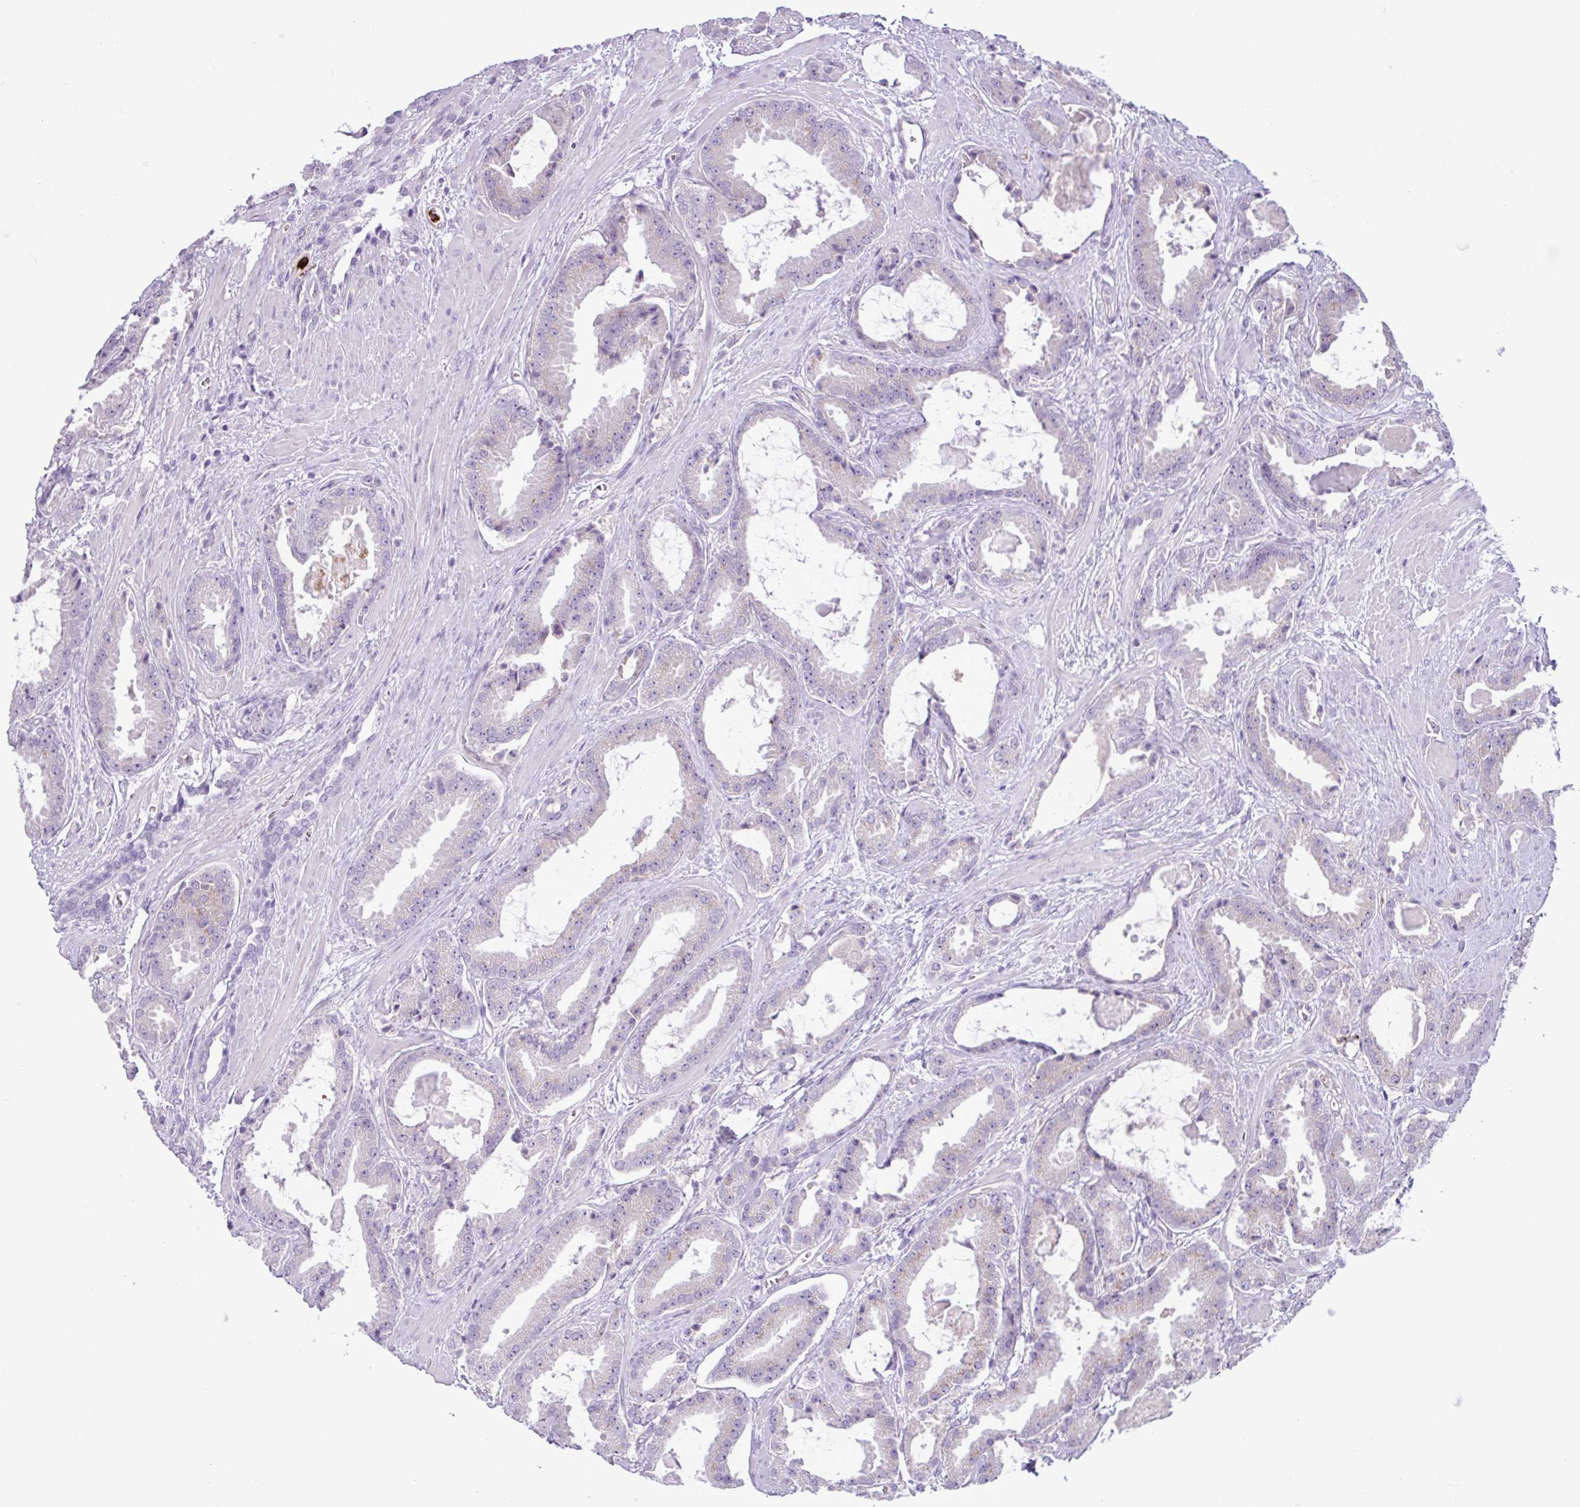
{"staining": {"intensity": "negative", "quantity": "none", "location": "none"}, "tissue": "prostate cancer", "cell_type": "Tumor cells", "image_type": "cancer", "snomed": [{"axis": "morphology", "description": "Adenocarcinoma, Low grade"}, {"axis": "topography", "description": "Prostate"}], "caption": "The photomicrograph shows no significant staining in tumor cells of prostate cancer. (DAB immunohistochemistry, high magnification).", "gene": "TMEM178A", "patient": {"sex": "male", "age": 62}}